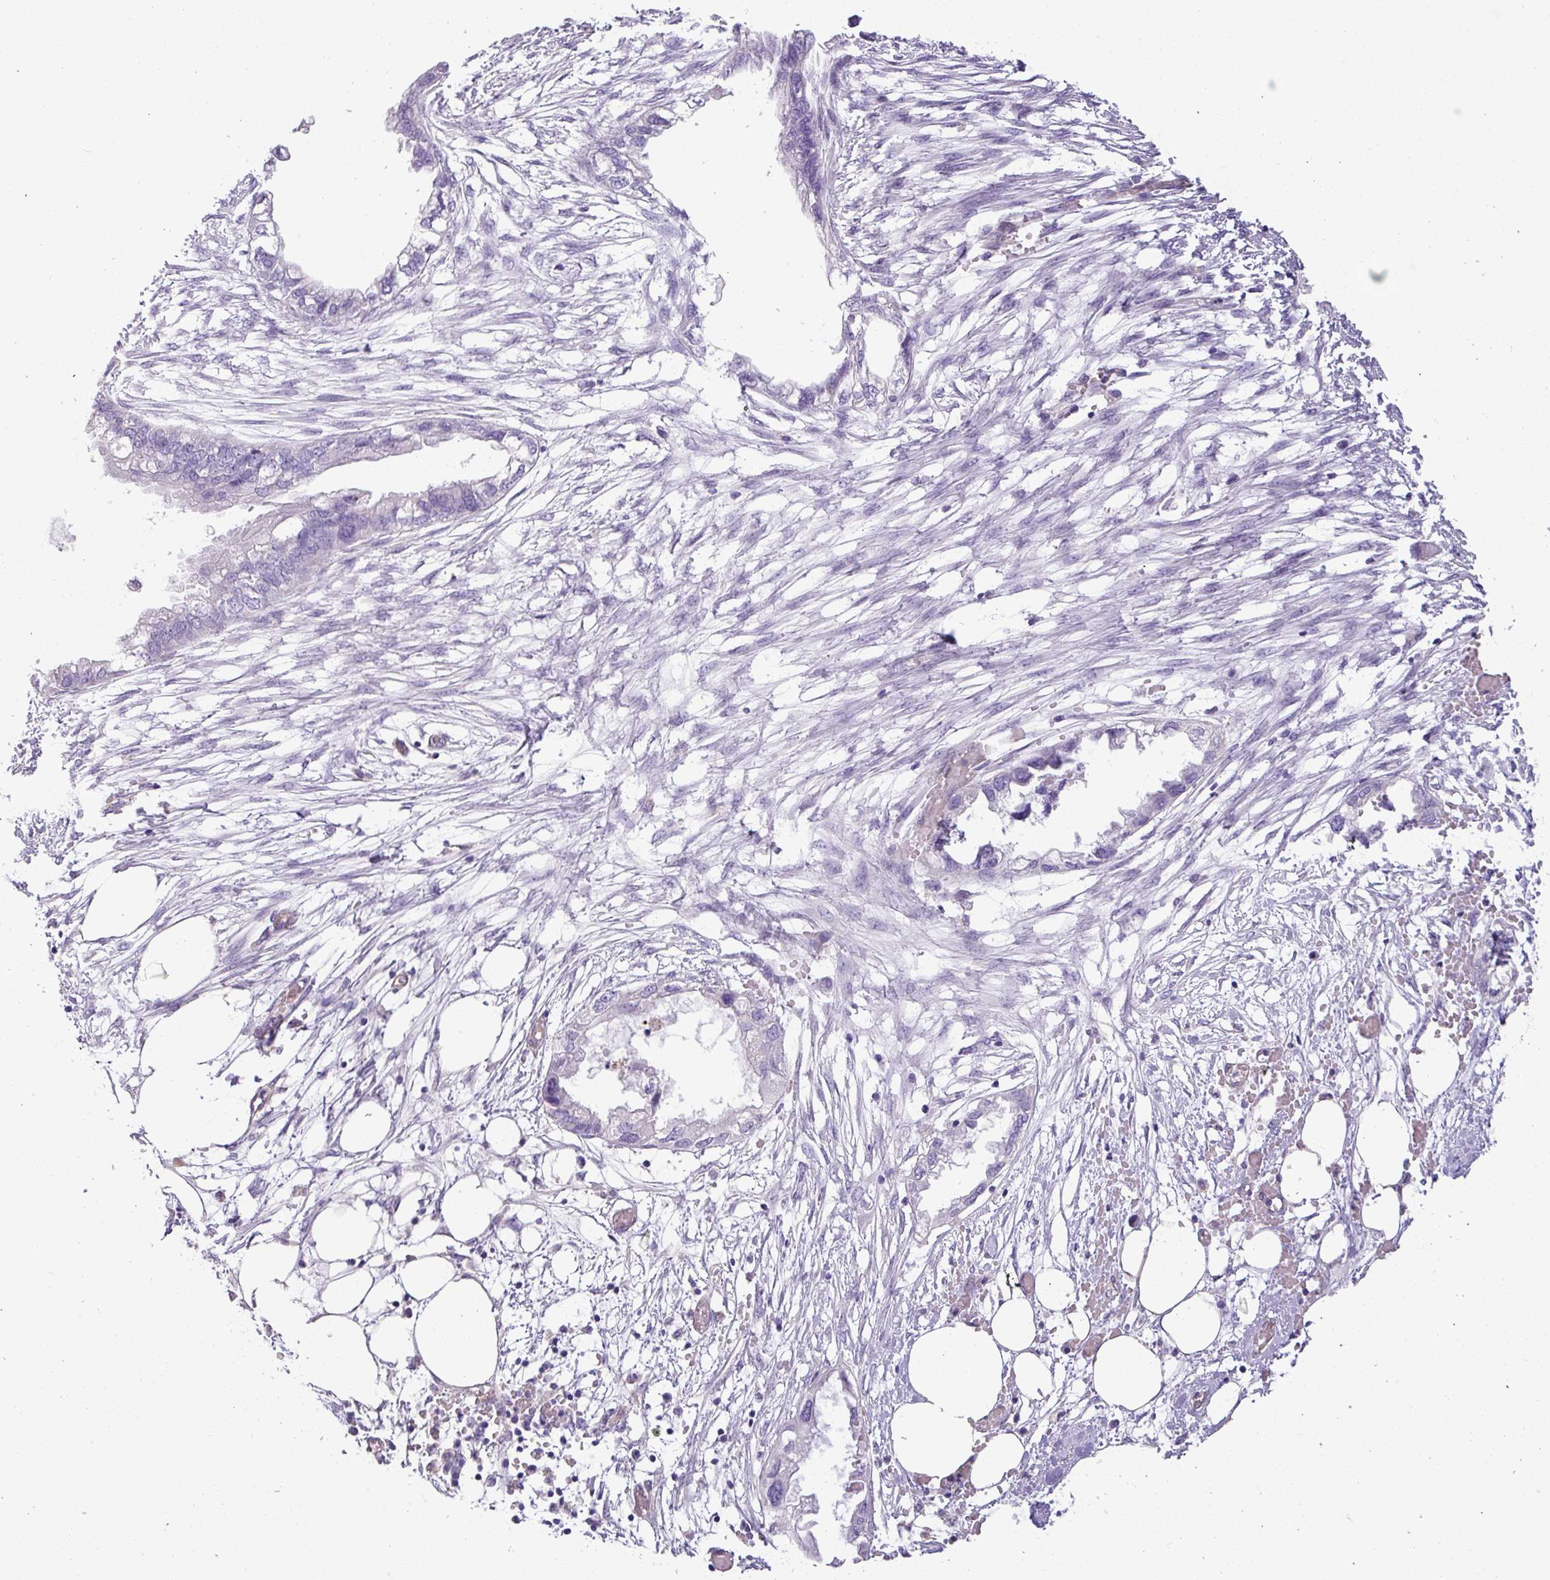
{"staining": {"intensity": "negative", "quantity": "none", "location": "none"}, "tissue": "endometrial cancer", "cell_type": "Tumor cells", "image_type": "cancer", "snomed": [{"axis": "morphology", "description": "Adenocarcinoma, NOS"}, {"axis": "morphology", "description": "Adenocarcinoma, metastatic, NOS"}, {"axis": "topography", "description": "Adipose tissue"}, {"axis": "topography", "description": "Endometrium"}], "caption": "This is an immunohistochemistry (IHC) image of human metastatic adenocarcinoma (endometrial). There is no expression in tumor cells.", "gene": "KIRREL3", "patient": {"sex": "female", "age": 67}}